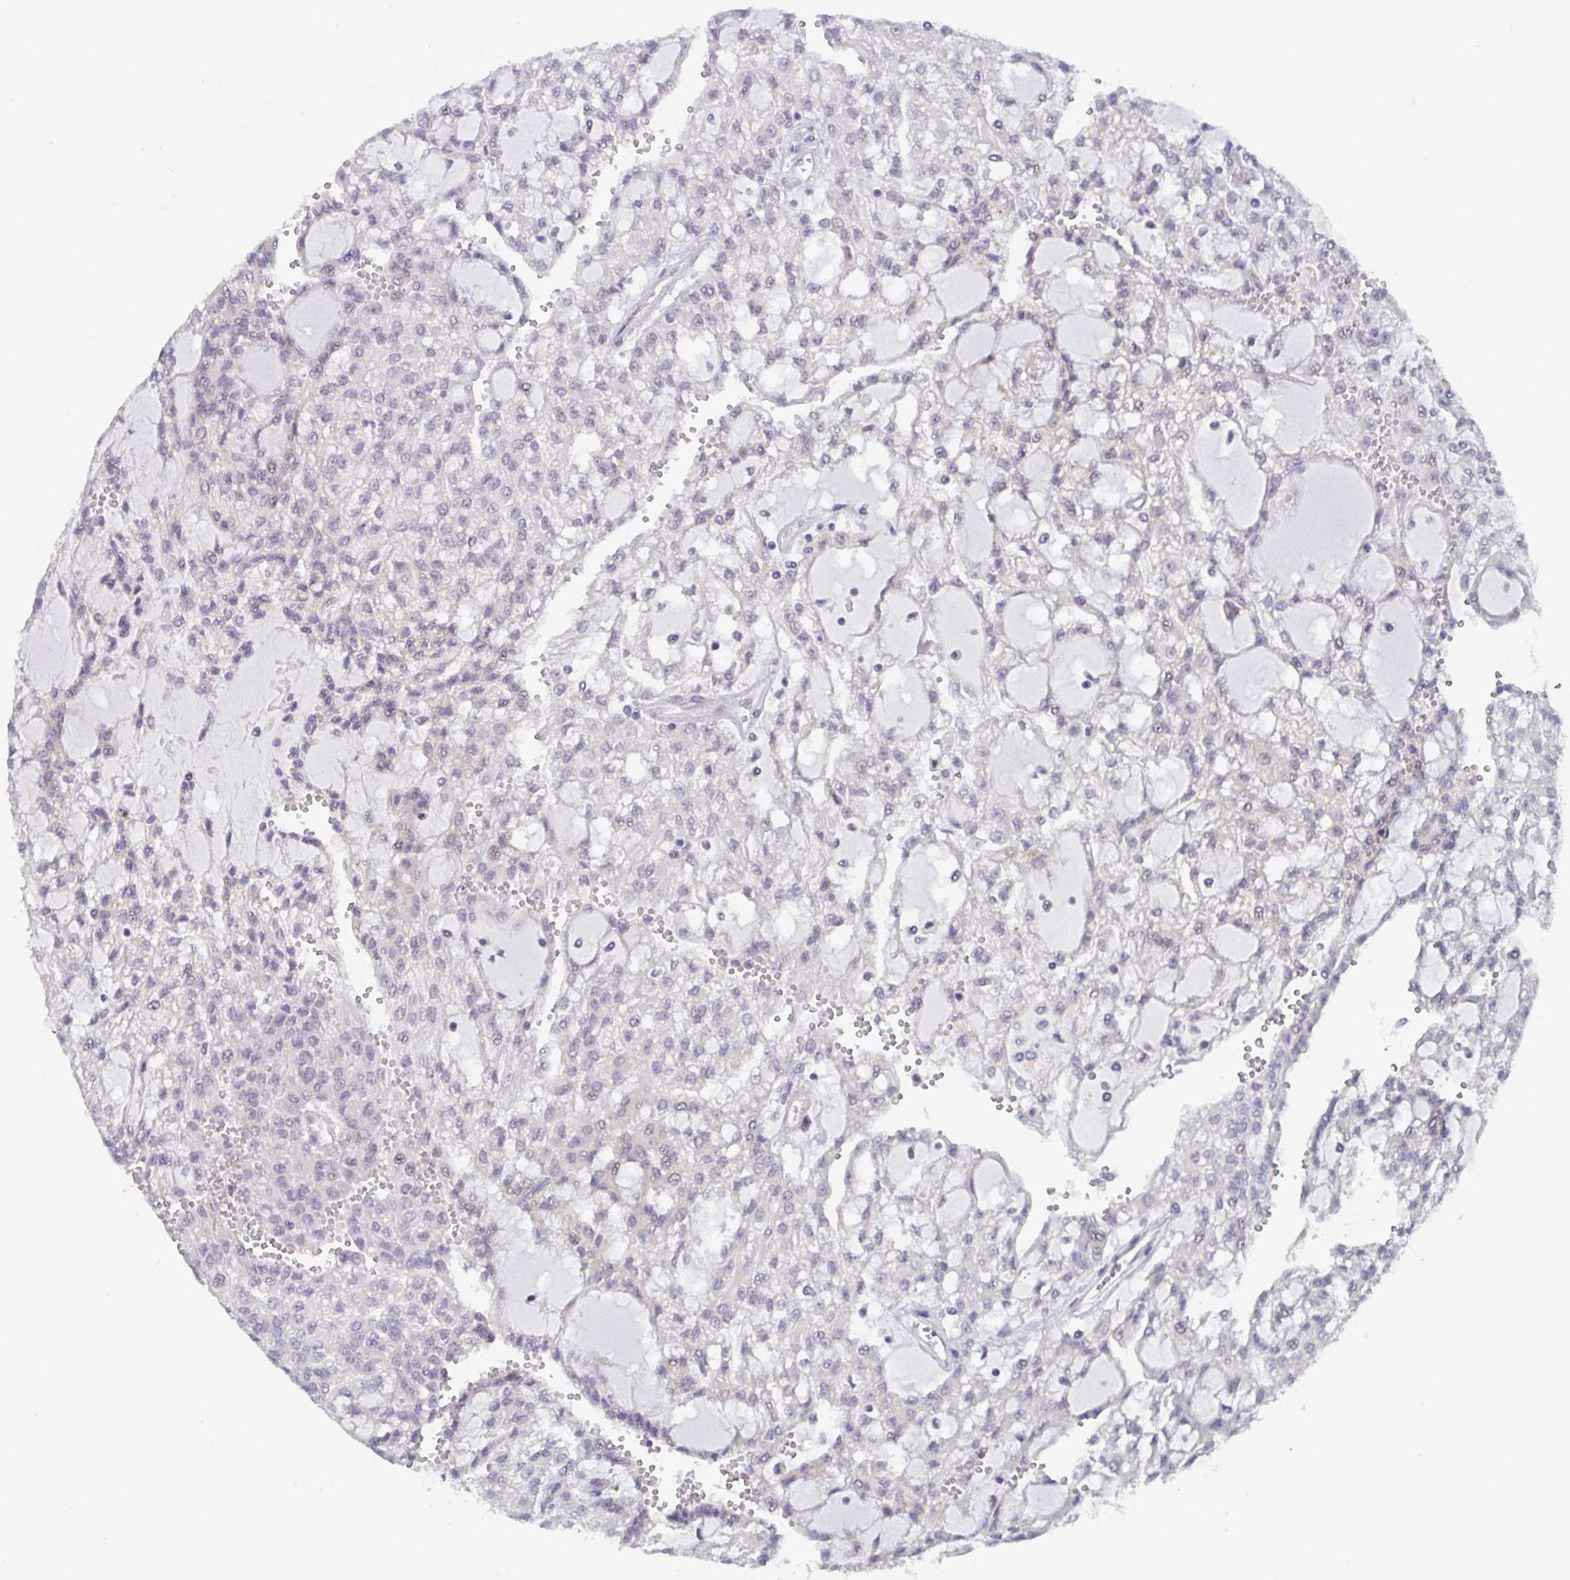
{"staining": {"intensity": "negative", "quantity": "none", "location": "none"}, "tissue": "renal cancer", "cell_type": "Tumor cells", "image_type": "cancer", "snomed": [{"axis": "morphology", "description": "Adenocarcinoma, NOS"}, {"axis": "topography", "description": "Kidney"}], "caption": "Immunohistochemistry of human renal cancer (adenocarcinoma) demonstrates no expression in tumor cells.", "gene": "RBM18", "patient": {"sex": "male", "age": 63}}